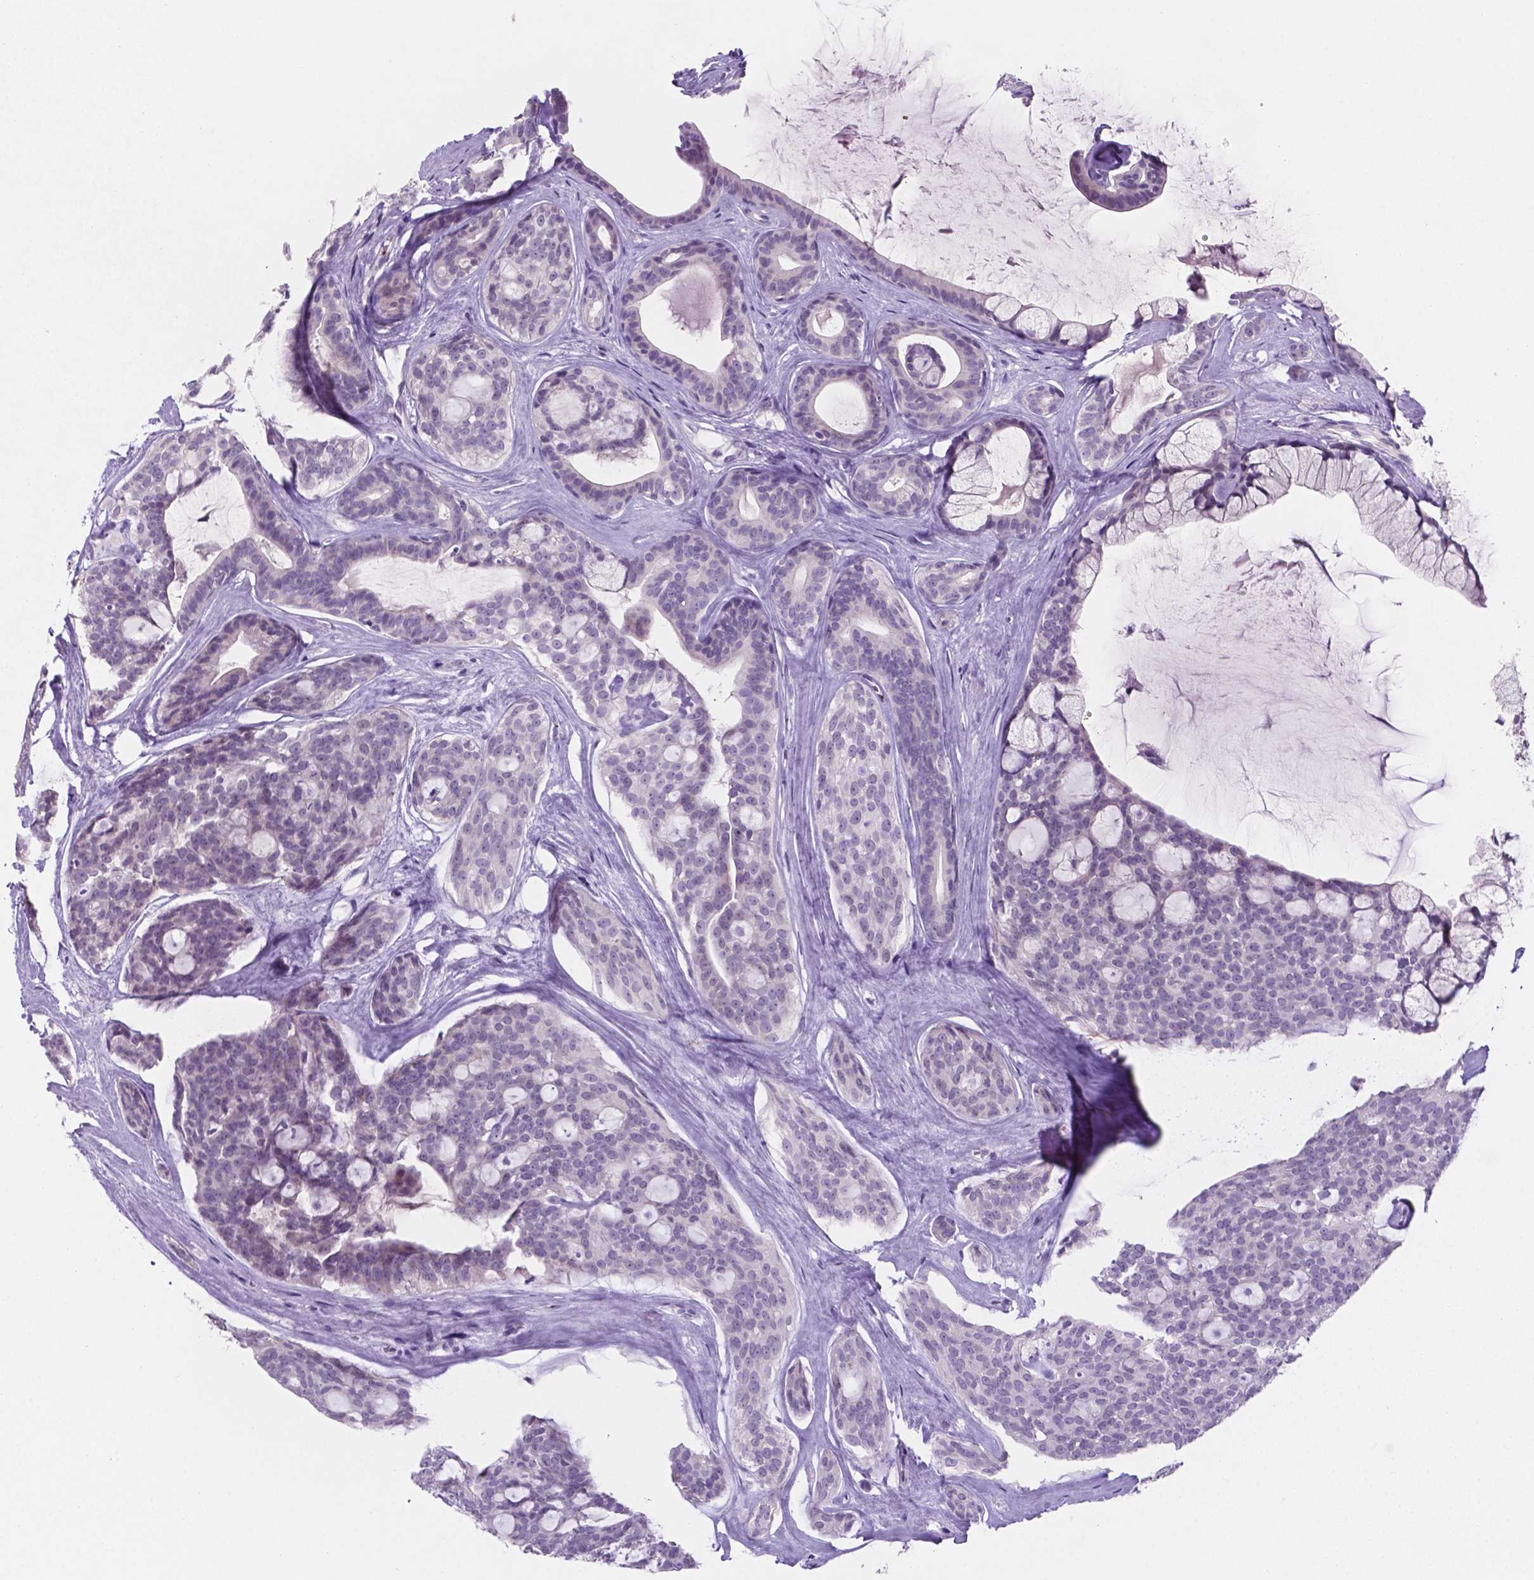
{"staining": {"intensity": "negative", "quantity": "none", "location": "none"}, "tissue": "head and neck cancer", "cell_type": "Tumor cells", "image_type": "cancer", "snomed": [{"axis": "morphology", "description": "Adenocarcinoma, NOS"}, {"axis": "topography", "description": "Head-Neck"}], "caption": "Protein analysis of head and neck adenocarcinoma exhibits no significant positivity in tumor cells. Brightfield microscopy of IHC stained with DAB (brown) and hematoxylin (blue), captured at high magnification.", "gene": "EBLN2", "patient": {"sex": "male", "age": 66}}